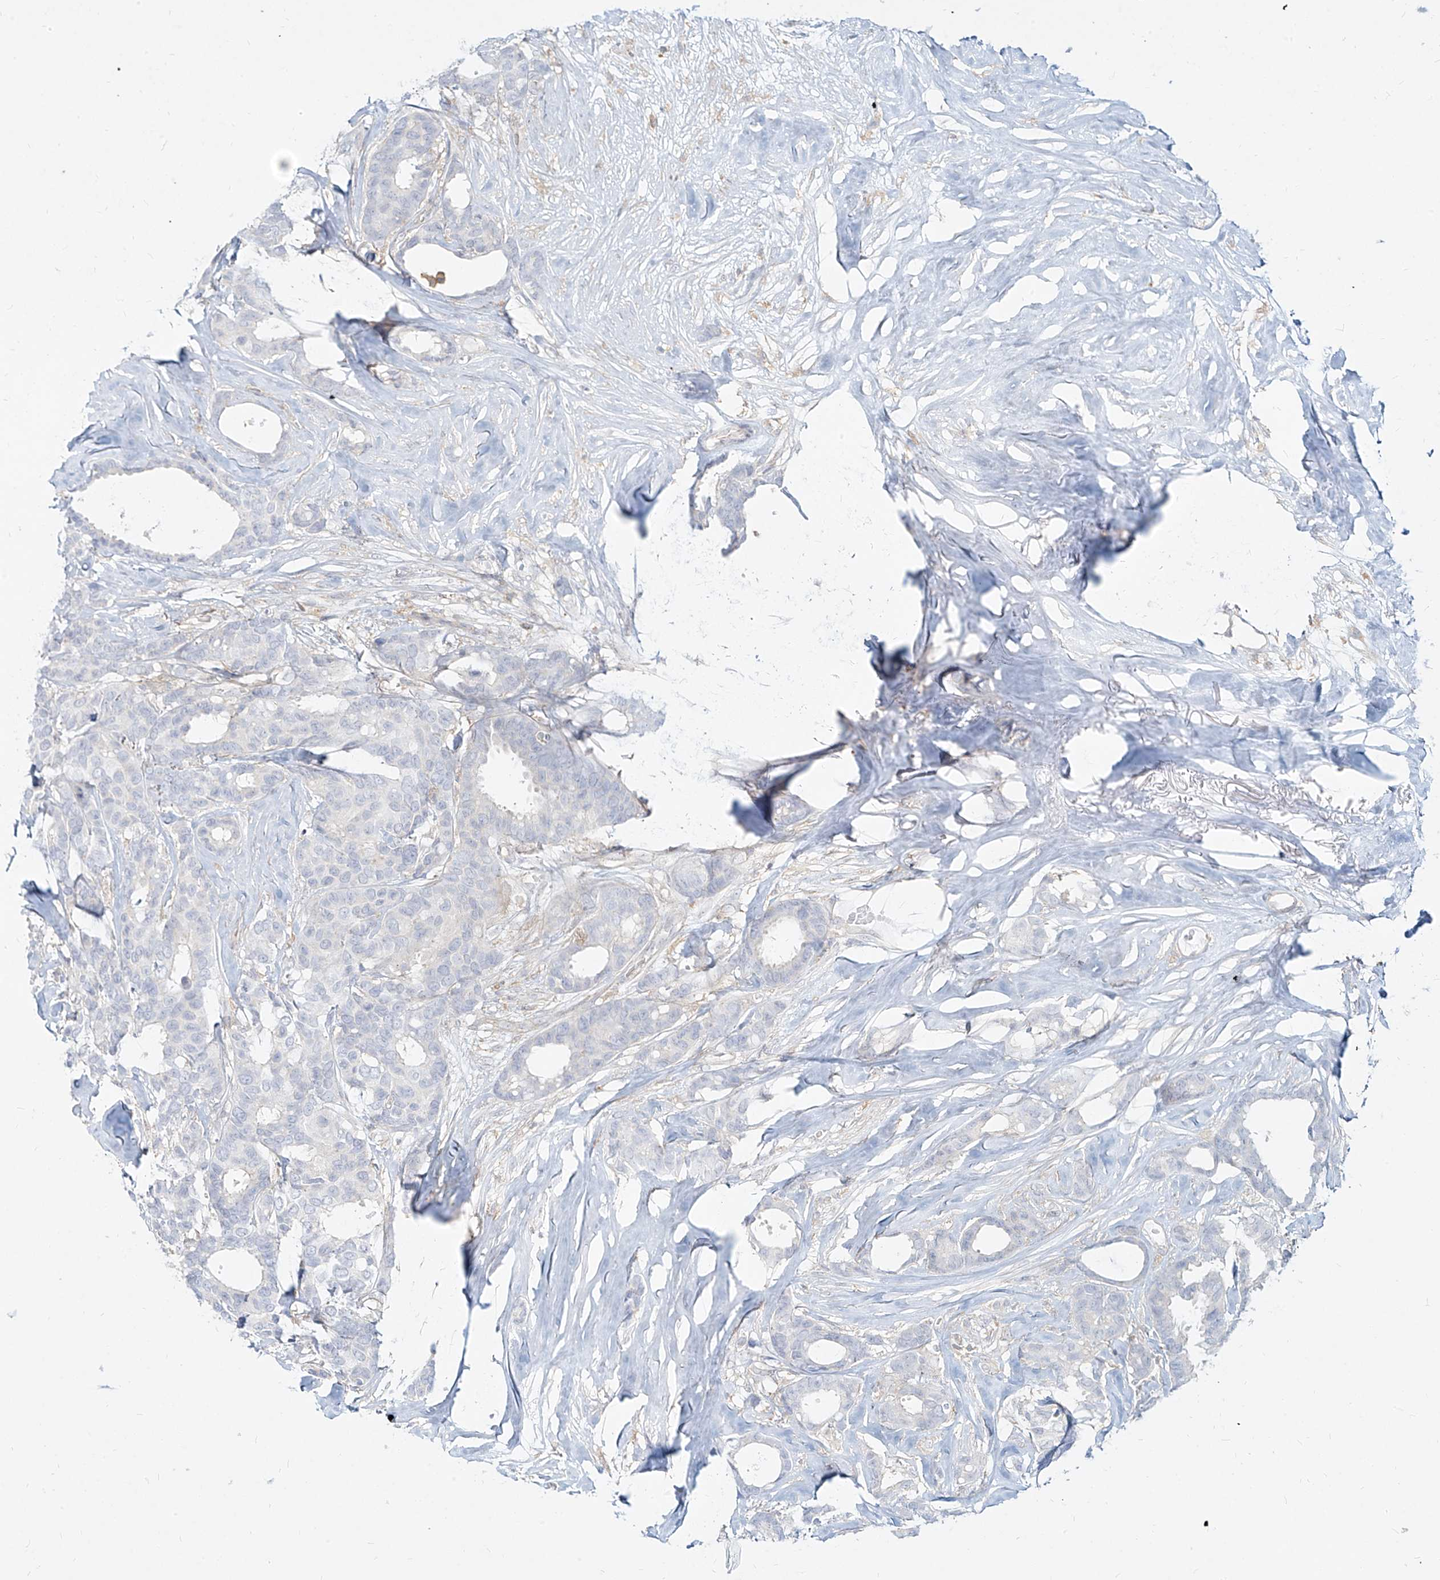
{"staining": {"intensity": "negative", "quantity": "none", "location": "none"}, "tissue": "breast cancer", "cell_type": "Tumor cells", "image_type": "cancer", "snomed": [{"axis": "morphology", "description": "Duct carcinoma"}, {"axis": "topography", "description": "Breast"}], "caption": "Tumor cells show no significant protein positivity in intraductal carcinoma (breast). The staining is performed using DAB (3,3'-diaminobenzidine) brown chromogen with nuclei counter-stained in using hematoxylin.", "gene": "SLC2A12", "patient": {"sex": "female", "age": 87}}